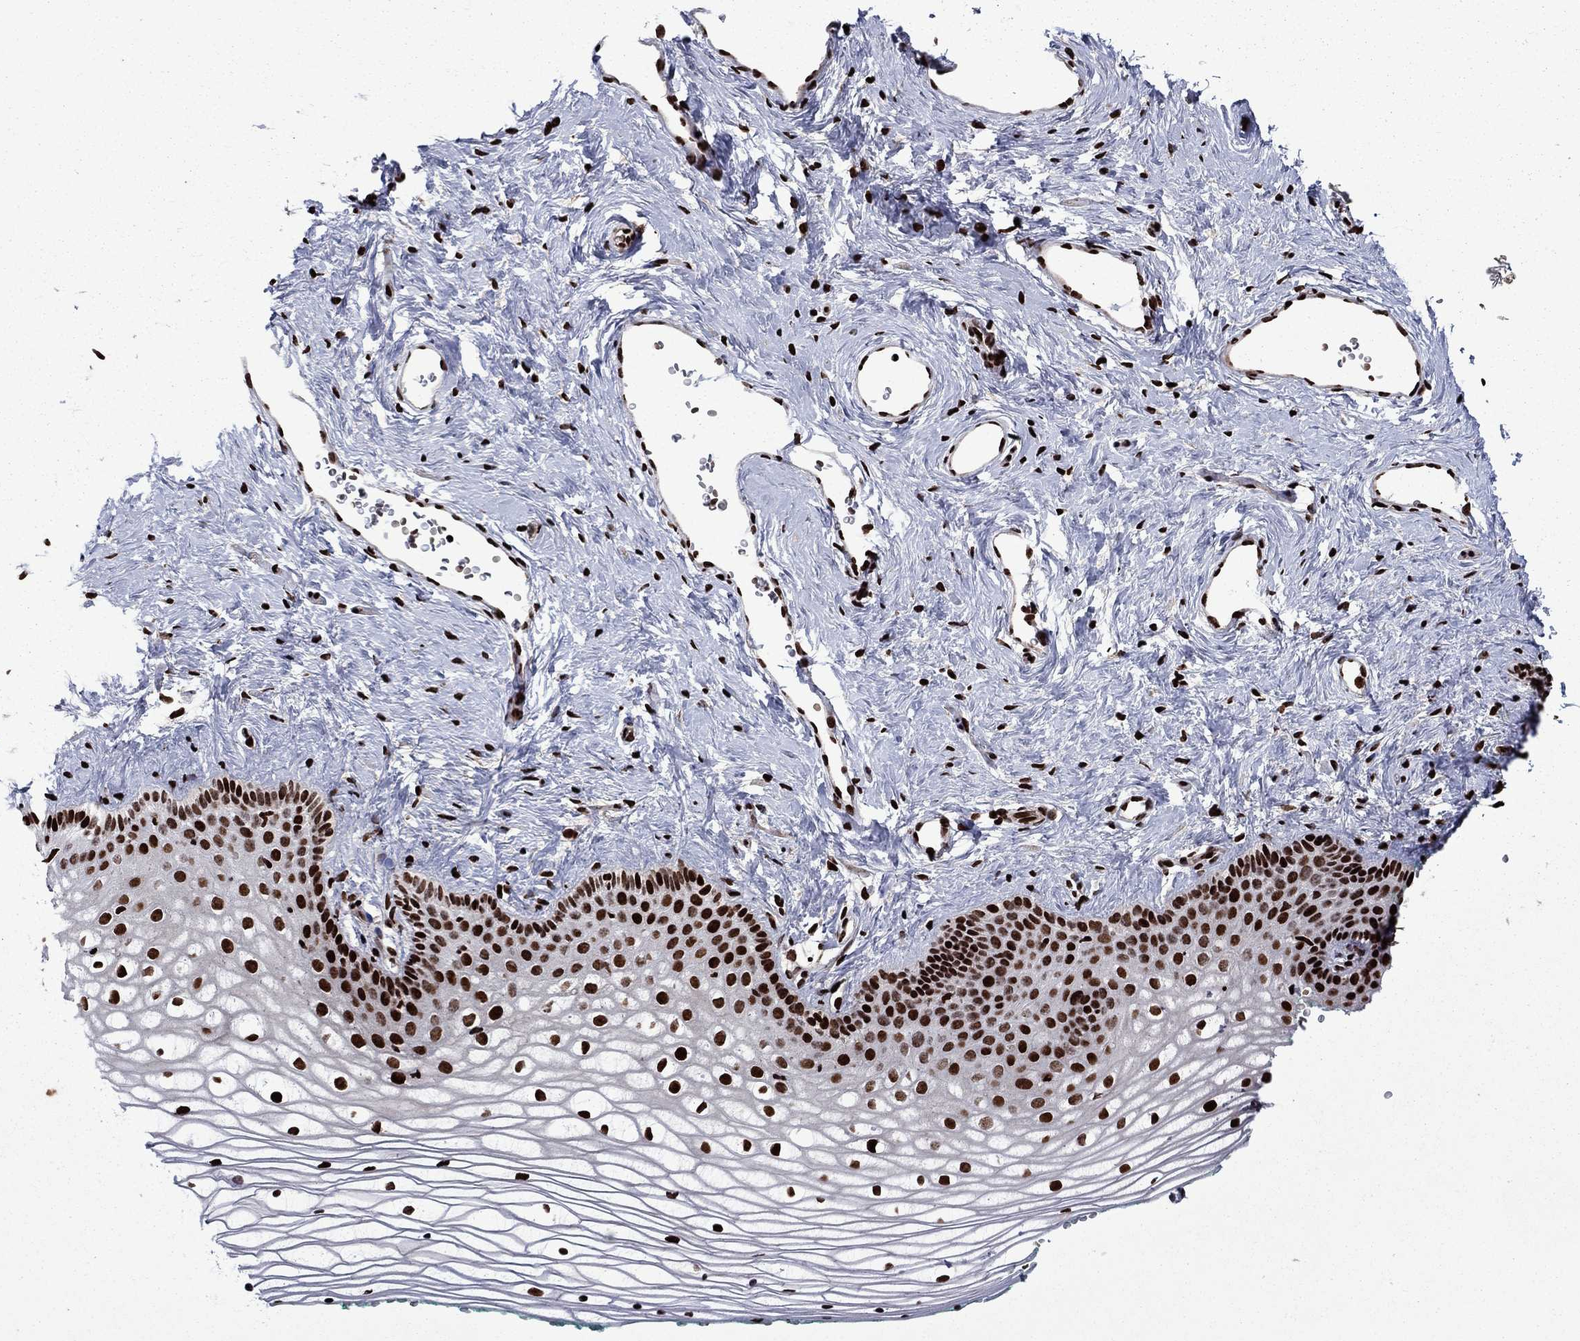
{"staining": {"intensity": "strong", "quantity": ">75%", "location": "nuclear"}, "tissue": "vagina", "cell_type": "Squamous epithelial cells", "image_type": "normal", "snomed": [{"axis": "morphology", "description": "Normal tissue, NOS"}, {"axis": "topography", "description": "Vagina"}], "caption": "DAB (3,3'-diaminobenzidine) immunohistochemical staining of normal vagina exhibits strong nuclear protein staining in approximately >75% of squamous epithelial cells.", "gene": "LIMK1", "patient": {"sex": "female", "age": 36}}